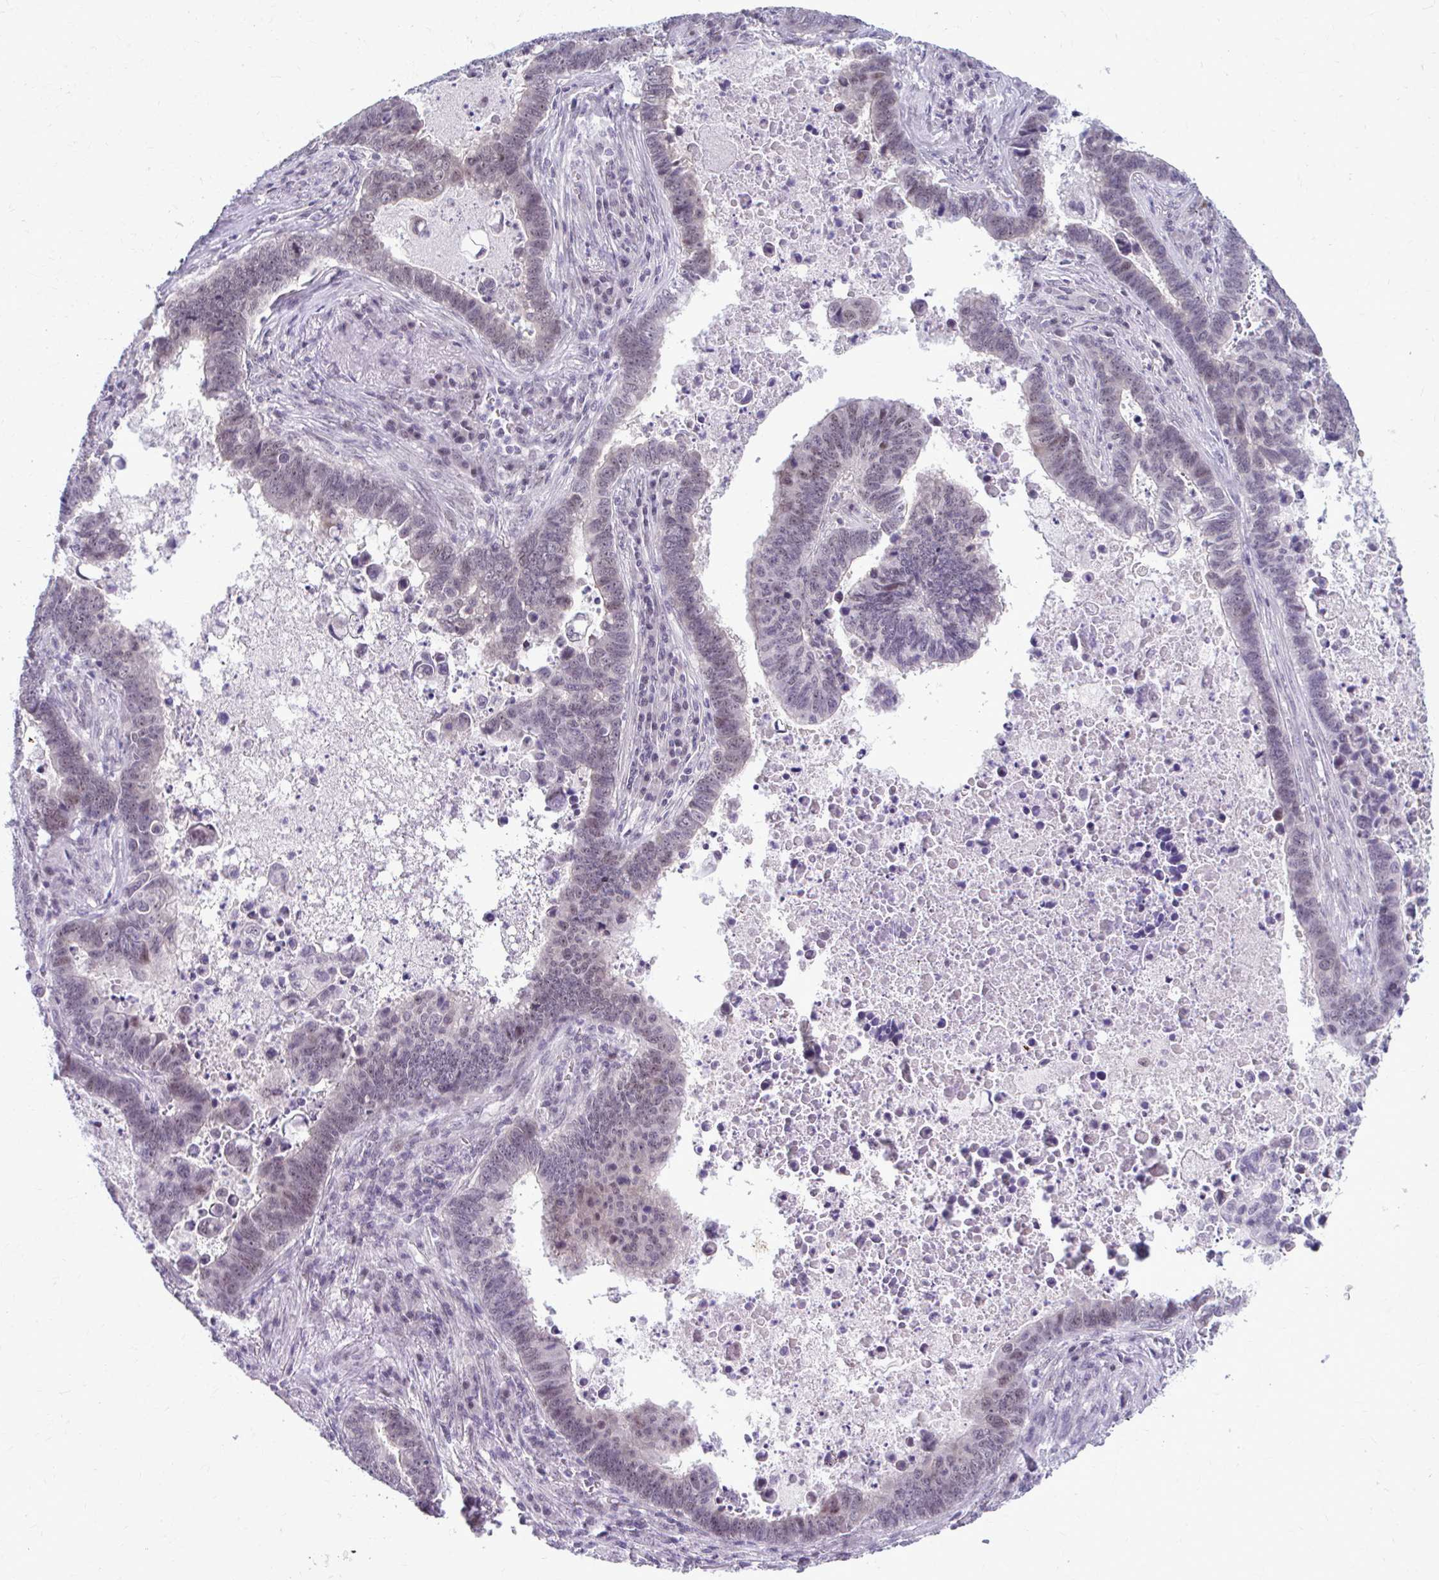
{"staining": {"intensity": "weak", "quantity": "25%-75%", "location": "nuclear"}, "tissue": "lung cancer", "cell_type": "Tumor cells", "image_type": "cancer", "snomed": [{"axis": "morphology", "description": "Aneuploidy"}, {"axis": "morphology", "description": "Adenocarcinoma, NOS"}, {"axis": "morphology", "description": "Adenocarcinoma primary or metastatic"}, {"axis": "topography", "description": "Lung"}], "caption": "Lung cancer was stained to show a protein in brown. There is low levels of weak nuclear positivity in approximately 25%-75% of tumor cells. (Stains: DAB (3,3'-diaminobenzidine) in brown, nuclei in blue, Microscopy: brightfield microscopy at high magnification).", "gene": "MAF1", "patient": {"sex": "female", "age": 75}}